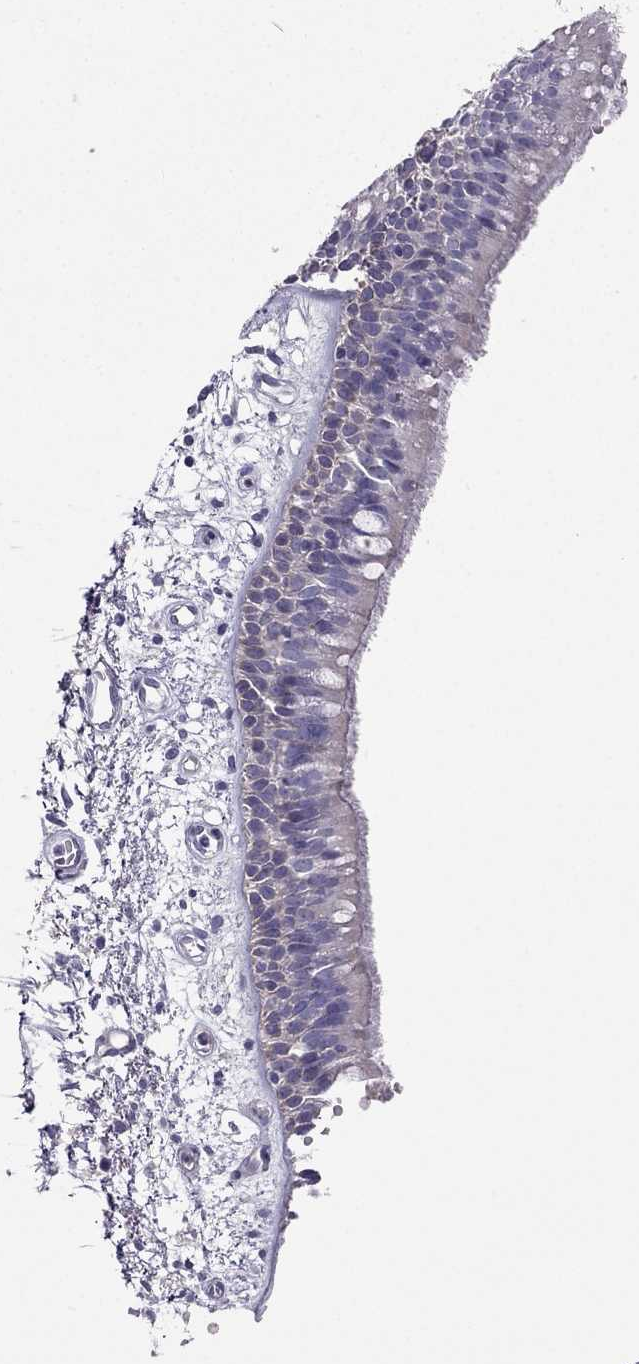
{"staining": {"intensity": "weak", "quantity": "25%-75%", "location": "cytoplasmic/membranous"}, "tissue": "bronchus", "cell_type": "Respiratory epithelial cells", "image_type": "normal", "snomed": [{"axis": "morphology", "description": "Normal tissue, NOS"}, {"axis": "morphology", "description": "Squamous cell carcinoma, NOS"}, {"axis": "topography", "description": "Cartilage tissue"}, {"axis": "topography", "description": "Bronchus"}, {"axis": "topography", "description": "Lung"}], "caption": "High-magnification brightfield microscopy of normal bronchus stained with DAB (brown) and counterstained with hematoxylin (blue). respiratory epithelial cells exhibit weak cytoplasmic/membranous positivity is appreciated in about25%-75% of cells.", "gene": "SYT5", "patient": {"sex": "male", "age": 66}}